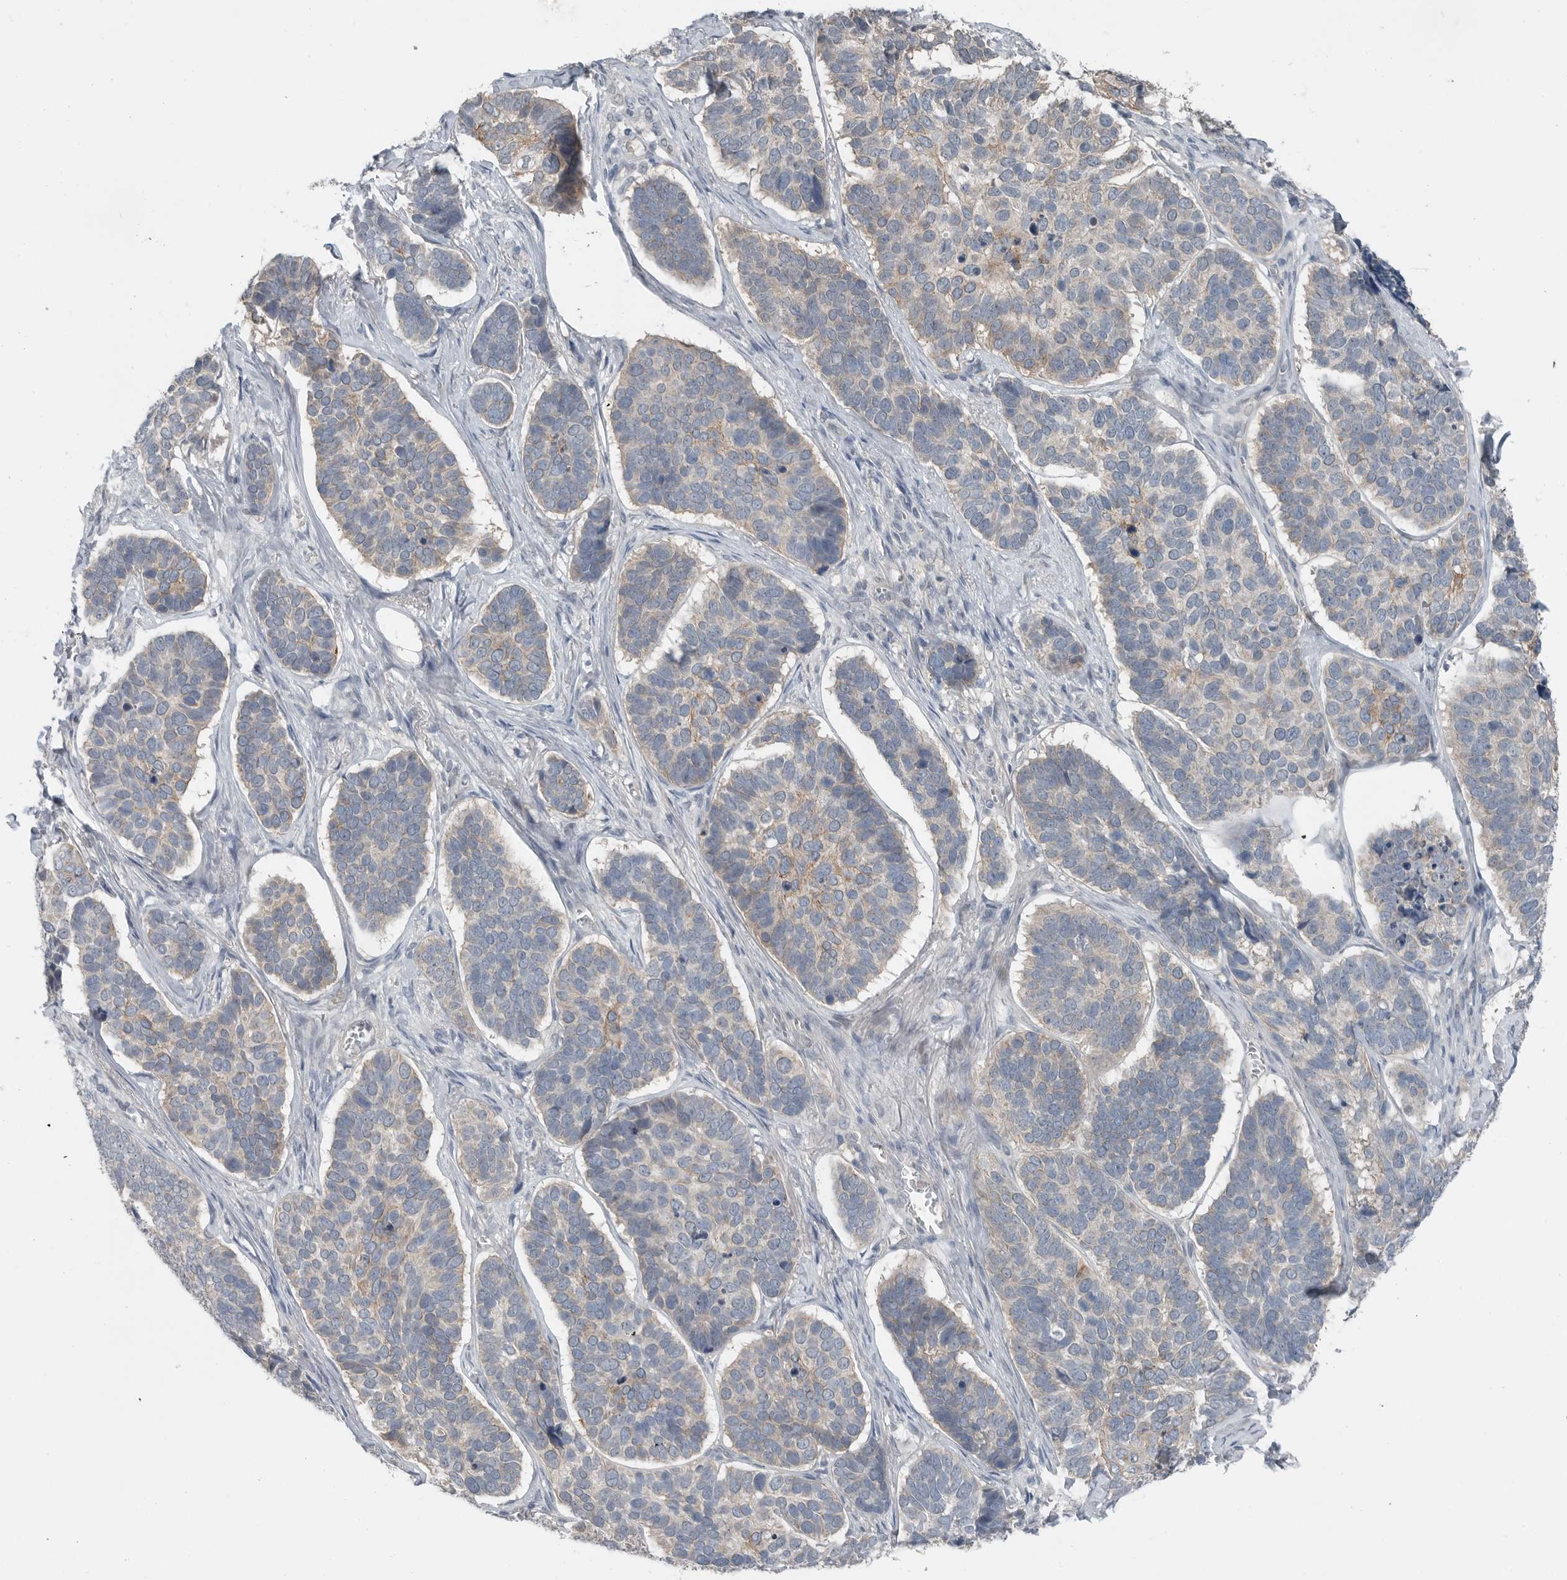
{"staining": {"intensity": "moderate", "quantity": "<25%", "location": "cytoplasmic/membranous"}, "tissue": "skin cancer", "cell_type": "Tumor cells", "image_type": "cancer", "snomed": [{"axis": "morphology", "description": "Basal cell carcinoma"}, {"axis": "topography", "description": "Skin"}], "caption": "Skin cancer (basal cell carcinoma) was stained to show a protein in brown. There is low levels of moderate cytoplasmic/membranous positivity in approximately <25% of tumor cells. (Stains: DAB (3,3'-diaminobenzidine) in brown, nuclei in blue, Microscopy: brightfield microscopy at high magnification).", "gene": "MFAP3L", "patient": {"sex": "male", "age": 62}}